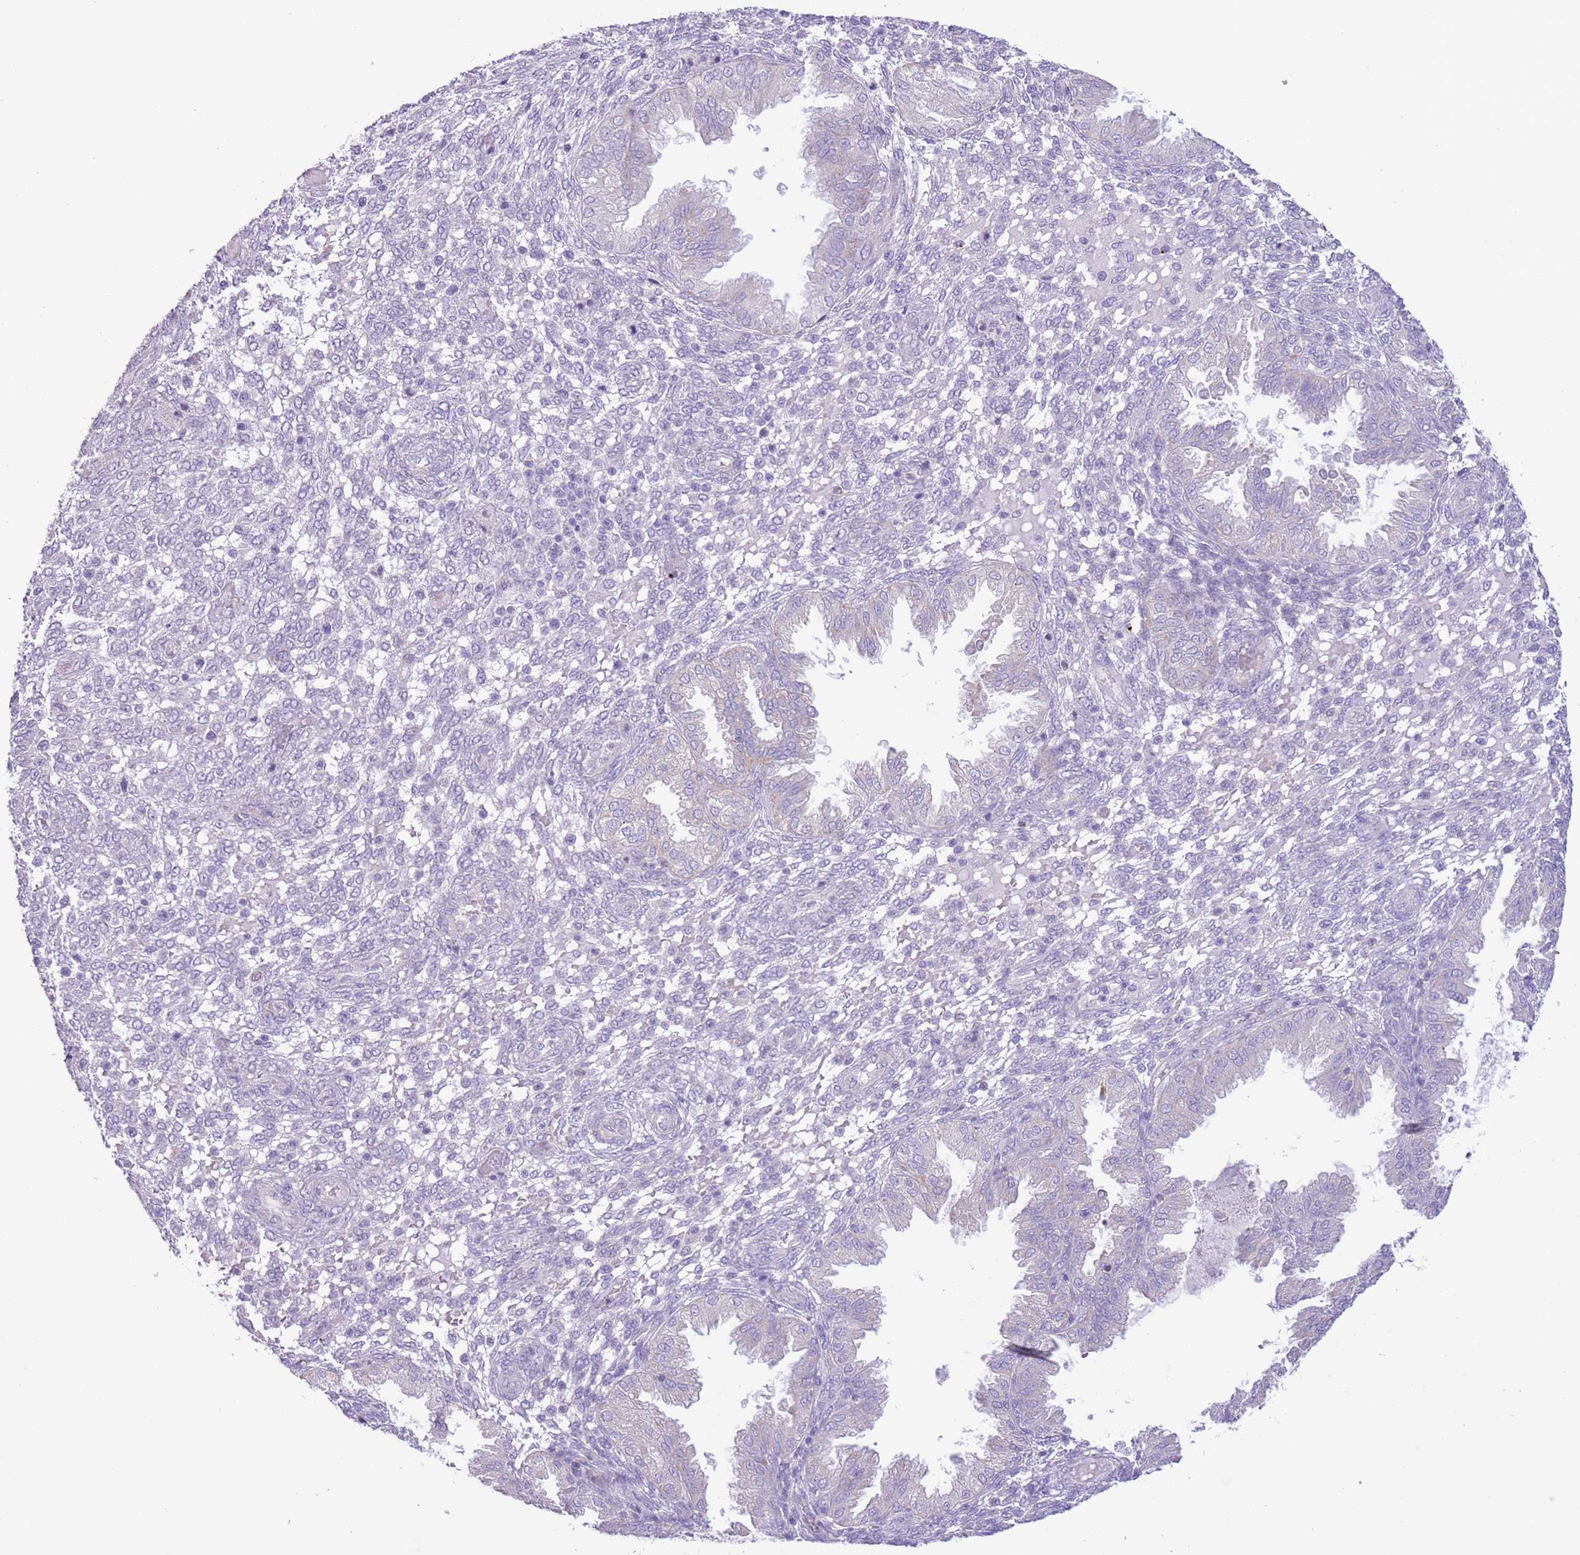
{"staining": {"intensity": "negative", "quantity": "none", "location": "none"}, "tissue": "endometrium", "cell_type": "Cells in endometrial stroma", "image_type": "normal", "snomed": [{"axis": "morphology", "description": "Normal tissue, NOS"}, {"axis": "topography", "description": "Endometrium"}], "caption": "Immunohistochemistry (IHC) image of normal endometrium stained for a protein (brown), which reveals no positivity in cells in endometrial stroma.", "gene": "ZNF697", "patient": {"sex": "female", "age": 33}}